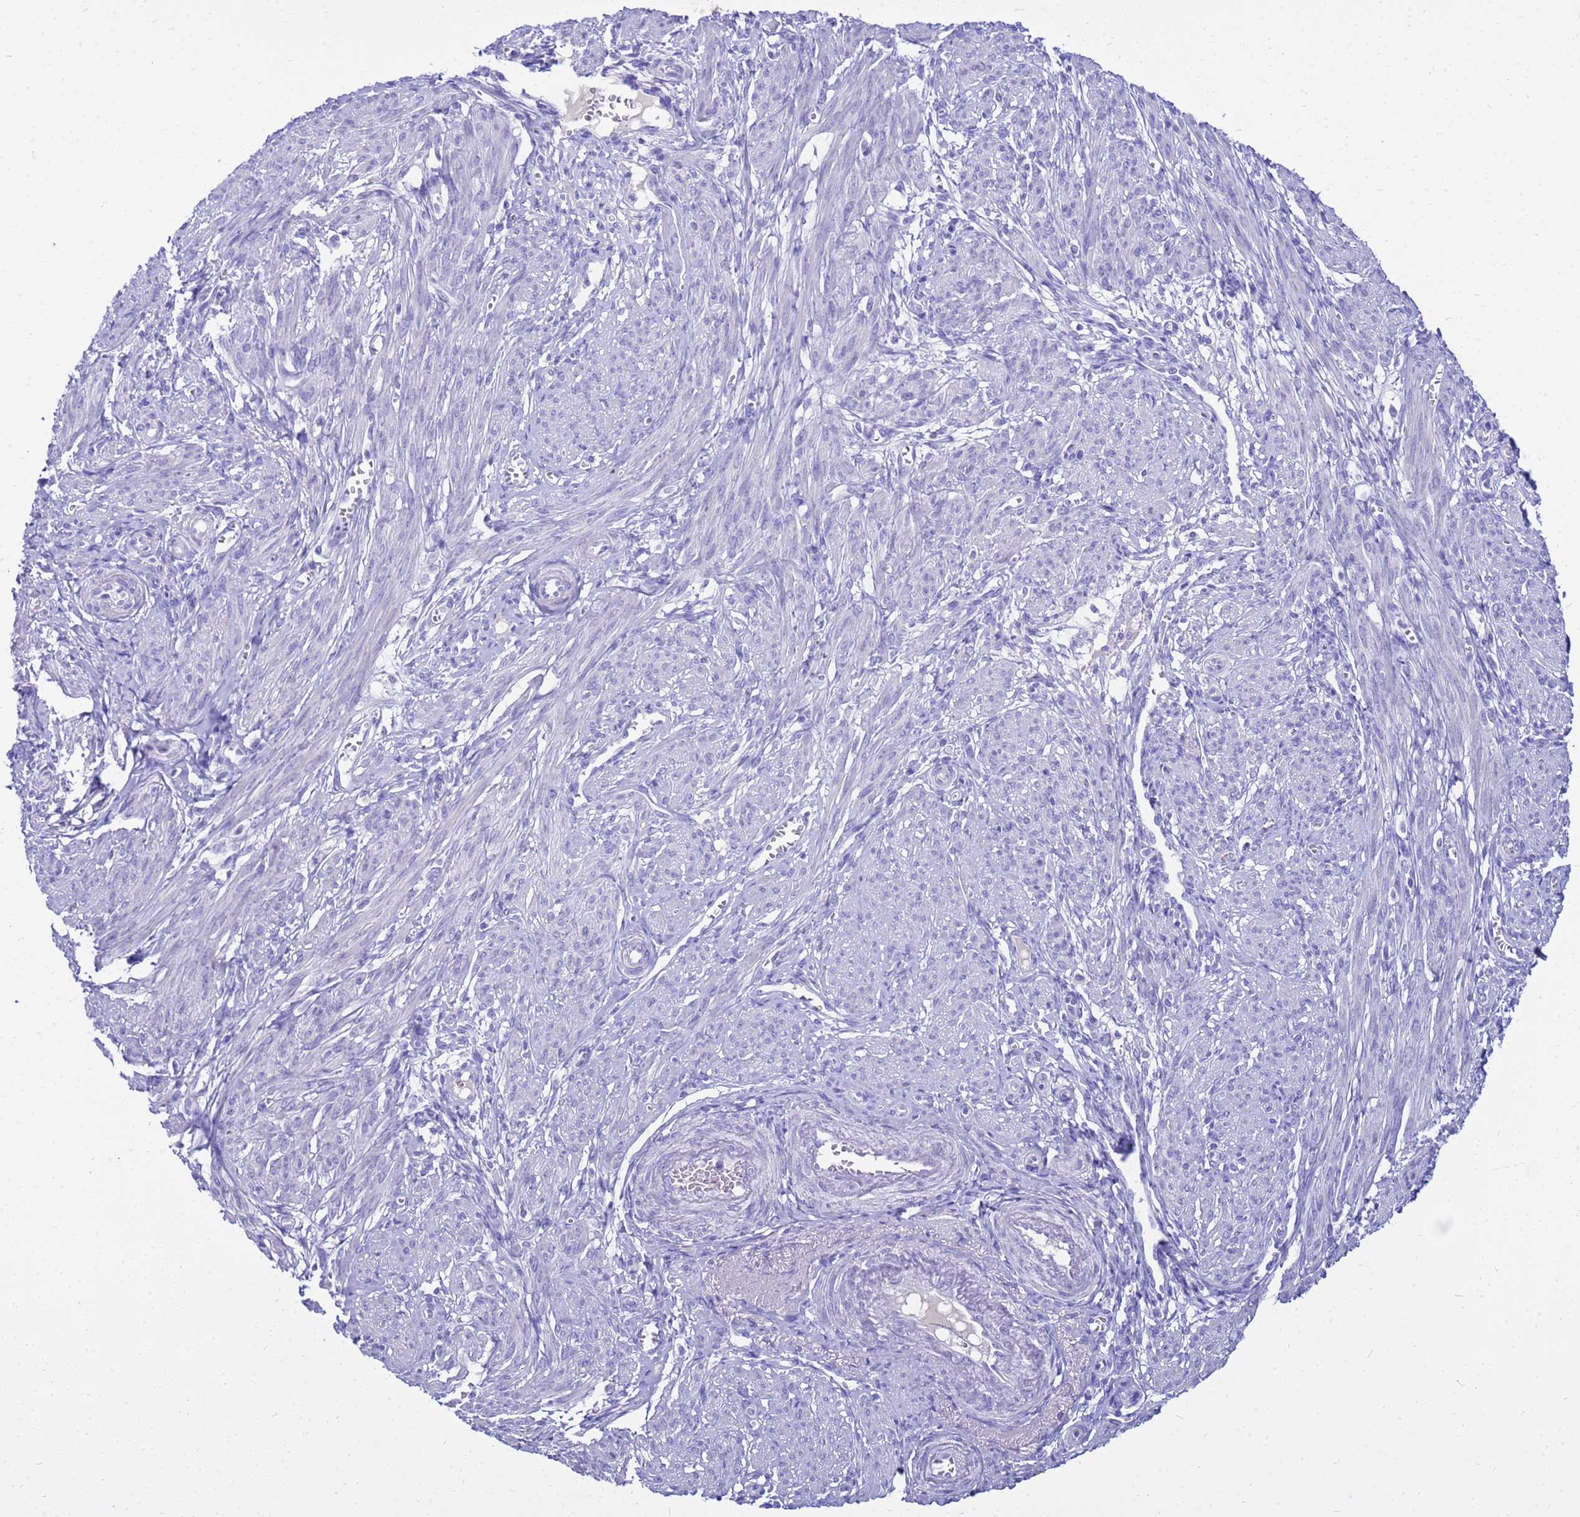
{"staining": {"intensity": "negative", "quantity": "none", "location": "none"}, "tissue": "smooth muscle", "cell_type": "Smooth muscle cells", "image_type": "normal", "snomed": [{"axis": "morphology", "description": "Normal tissue, NOS"}, {"axis": "topography", "description": "Smooth muscle"}], "caption": "A histopathology image of smooth muscle stained for a protein displays no brown staining in smooth muscle cells.", "gene": "SYCN", "patient": {"sex": "female", "age": 39}}